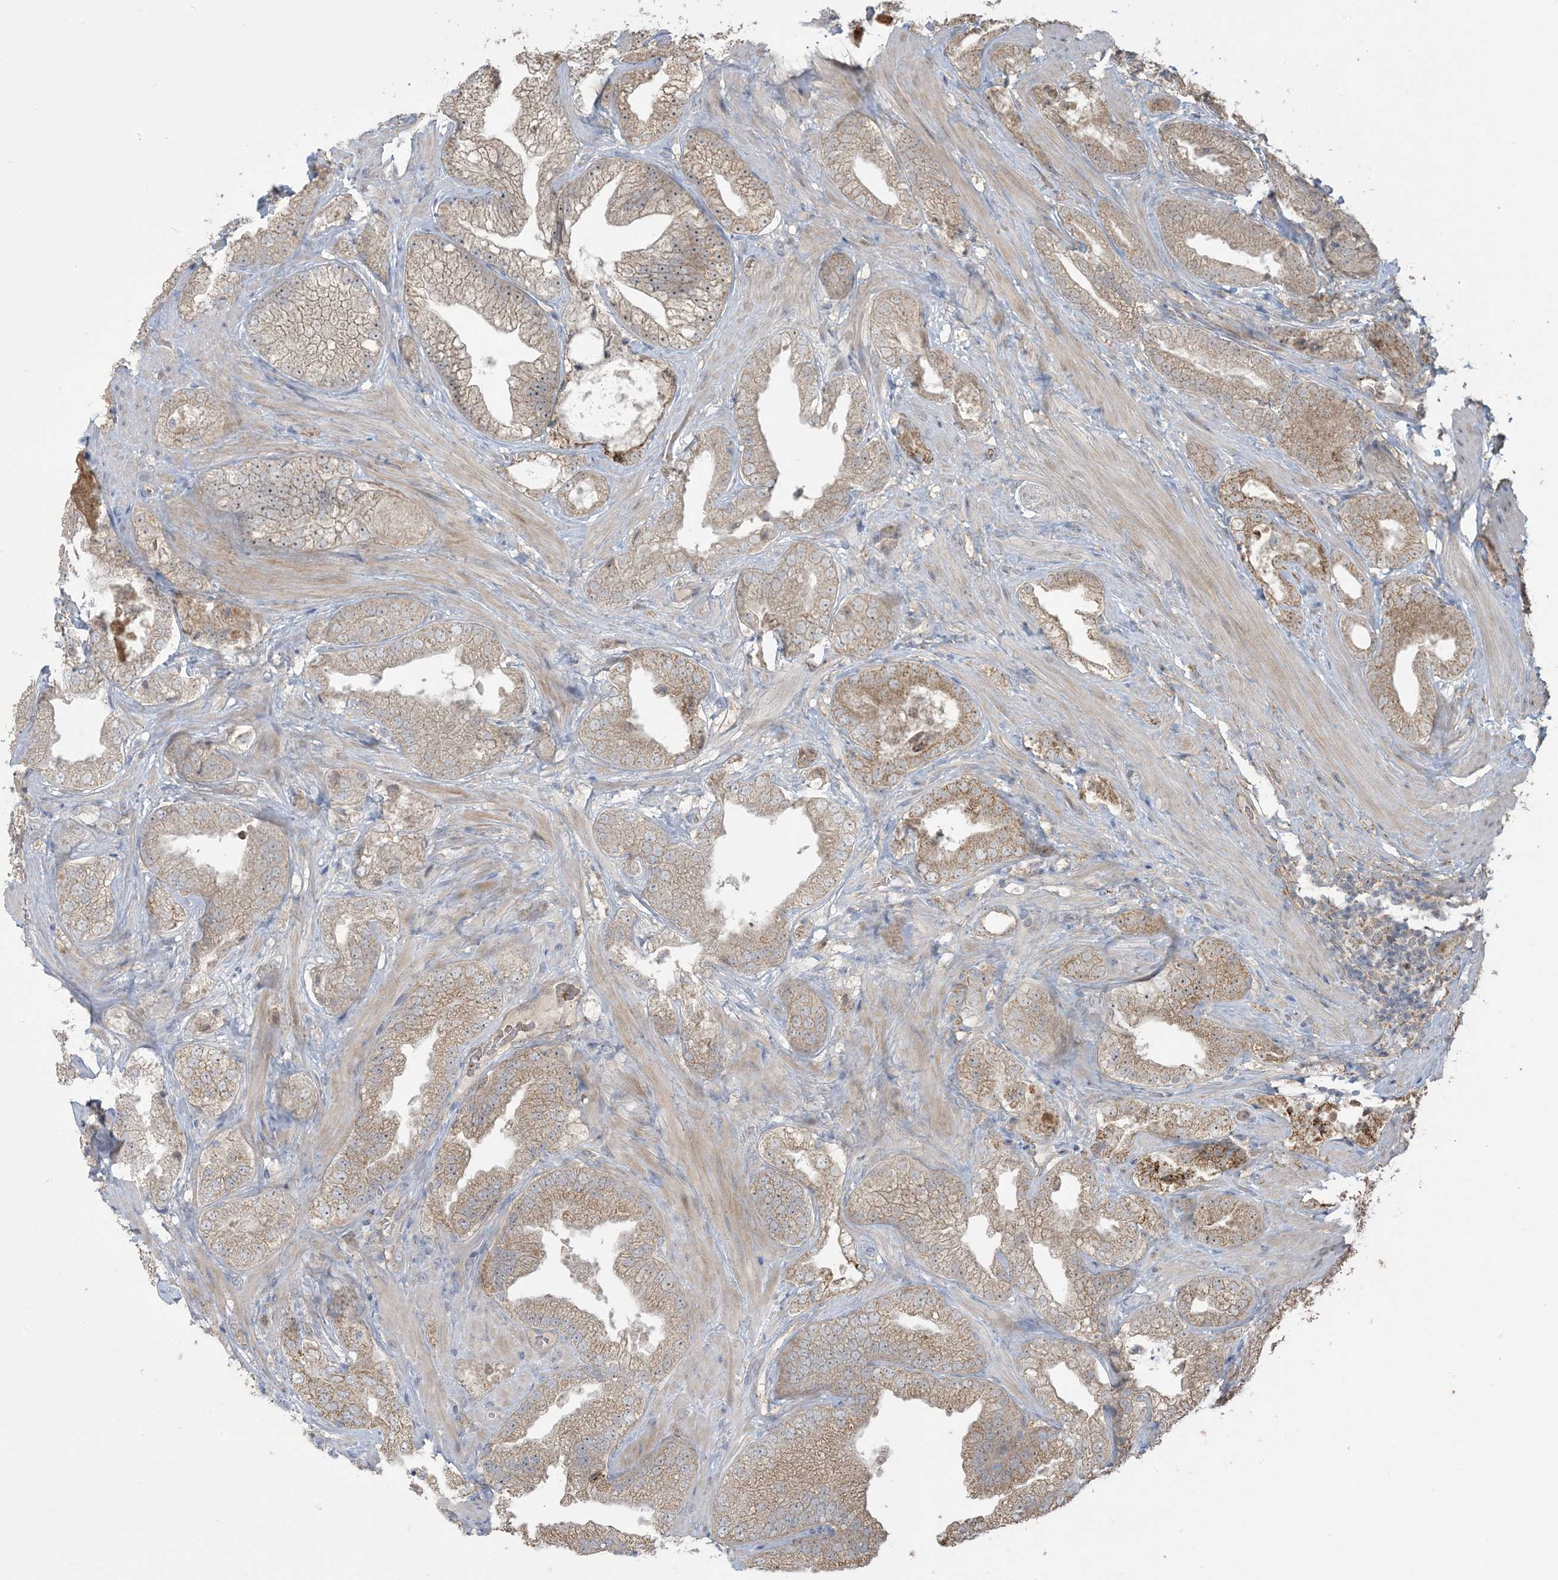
{"staining": {"intensity": "weak", "quantity": "25%-75%", "location": "cytoplasmic/membranous,nuclear"}, "tissue": "prostate cancer", "cell_type": "Tumor cells", "image_type": "cancer", "snomed": [{"axis": "morphology", "description": "Adenocarcinoma, High grade"}, {"axis": "topography", "description": "Prostate"}], "caption": "This photomicrograph demonstrates immunohistochemistry (IHC) staining of human prostate adenocarcinoma (high-grade), with low weak cytoplasmic/membranous and nuclear positivity in approximately 25%-75% of tumor cells.", "gene": "KLHL18", "patient": {"sex": "male", "age": 58}}